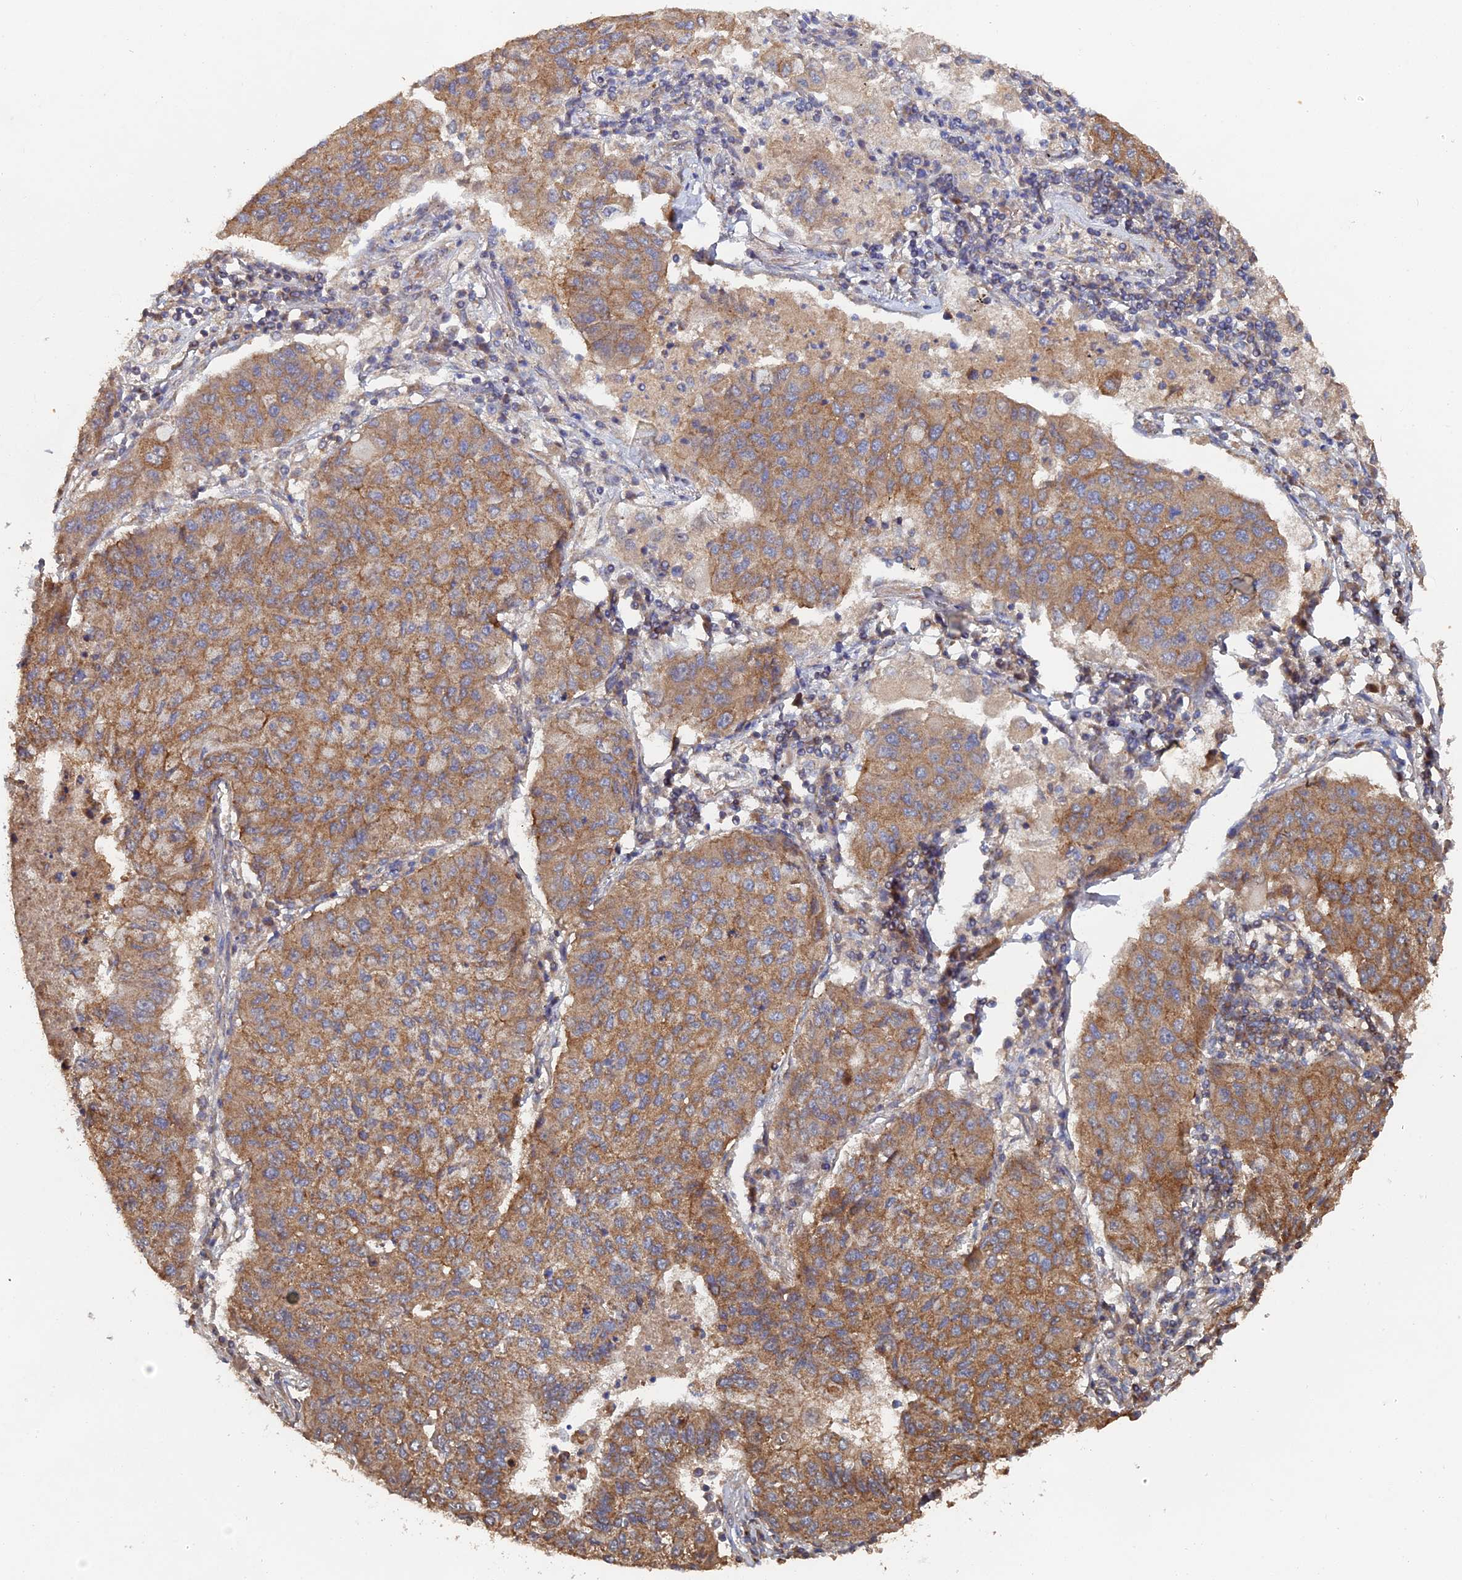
{"staining": {"intensity": "moderate", "quantity": ">75%", "location": "cytoplasmic/membranous"}, "tissue": "lung cancer", "cell_type": "Tumor cells", "image_type": "cancer", "snomed": [{"axis": "morphology", "description": "Squamous cell carcinoma, NOS"}, {"axis": "topography", "description": "Lung"}], "caption": "A high-resolution histopathology image shows immunohistochemistry staining of lung cancer, which reveals moderate cytoplasmic/membranous staining in approximately >75% of tumor cells. (Stains: DAB (3,3'-diaminobenzidine) in brown, nuclei in blue, Microscopy: brightfield microscopy at high magnification).", "gene": "SPANXN4", "patient": {"sex": "male", "age": 74}}